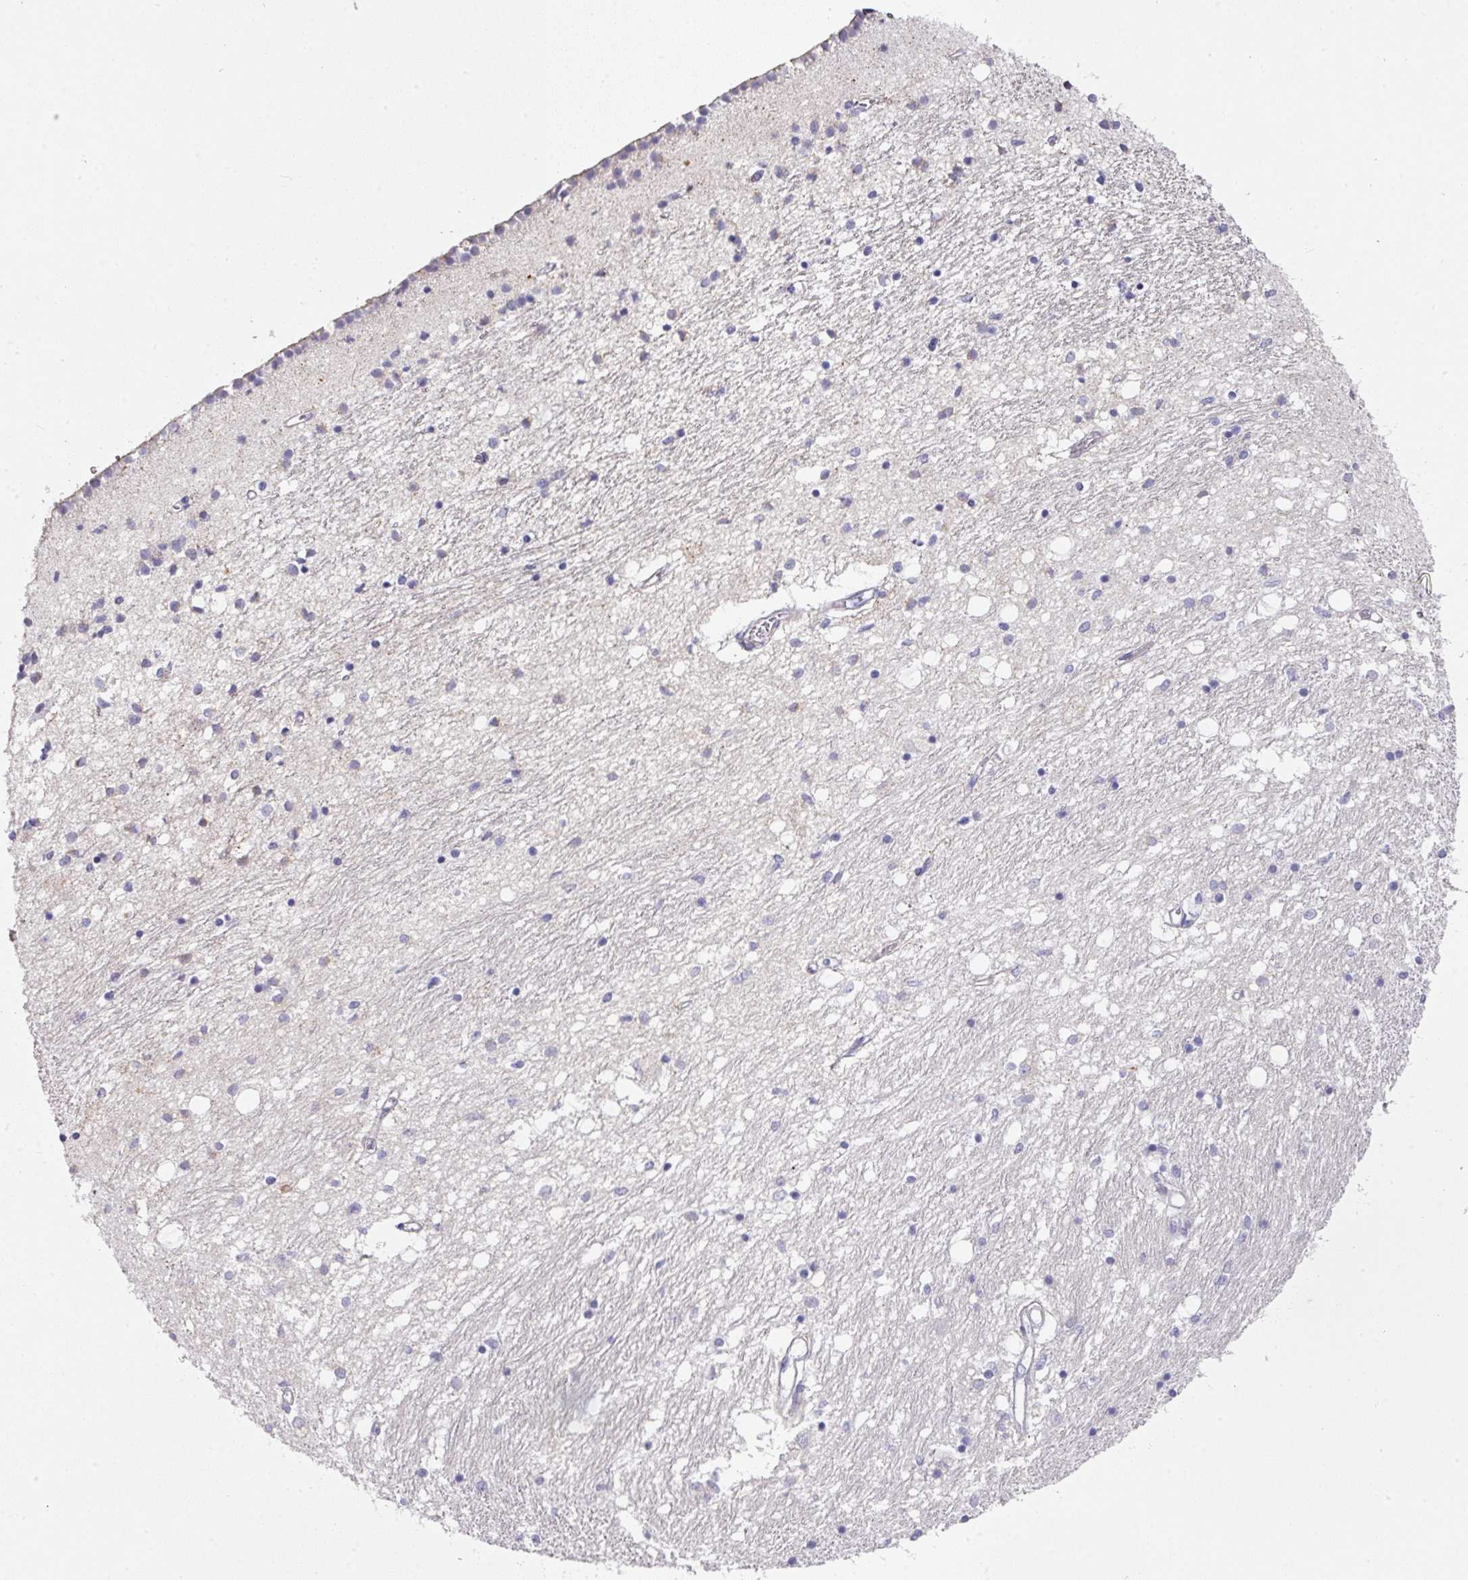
{"staining": {"intensity": "weak", "quantity": "<25%", "location": "cytoplasmic/membranous"}, "tissue": "caudate", "cell_type": "Glial cells", "image_type": "normal", "snomed": [{"axis": "morphology", "description": "Normal tissue, NOS"}, {"axis": "topography", "description": "Lateral ventricle wall"}], "caption": "Immunohistochemical staining of normal human caudate shows no significant expression in glial cells. (DAB (3,3'-diaminobenzidine) IHC, high magnification).", "gene": "ANKRD29", "patient": {"sex": "male", "age": 70}}